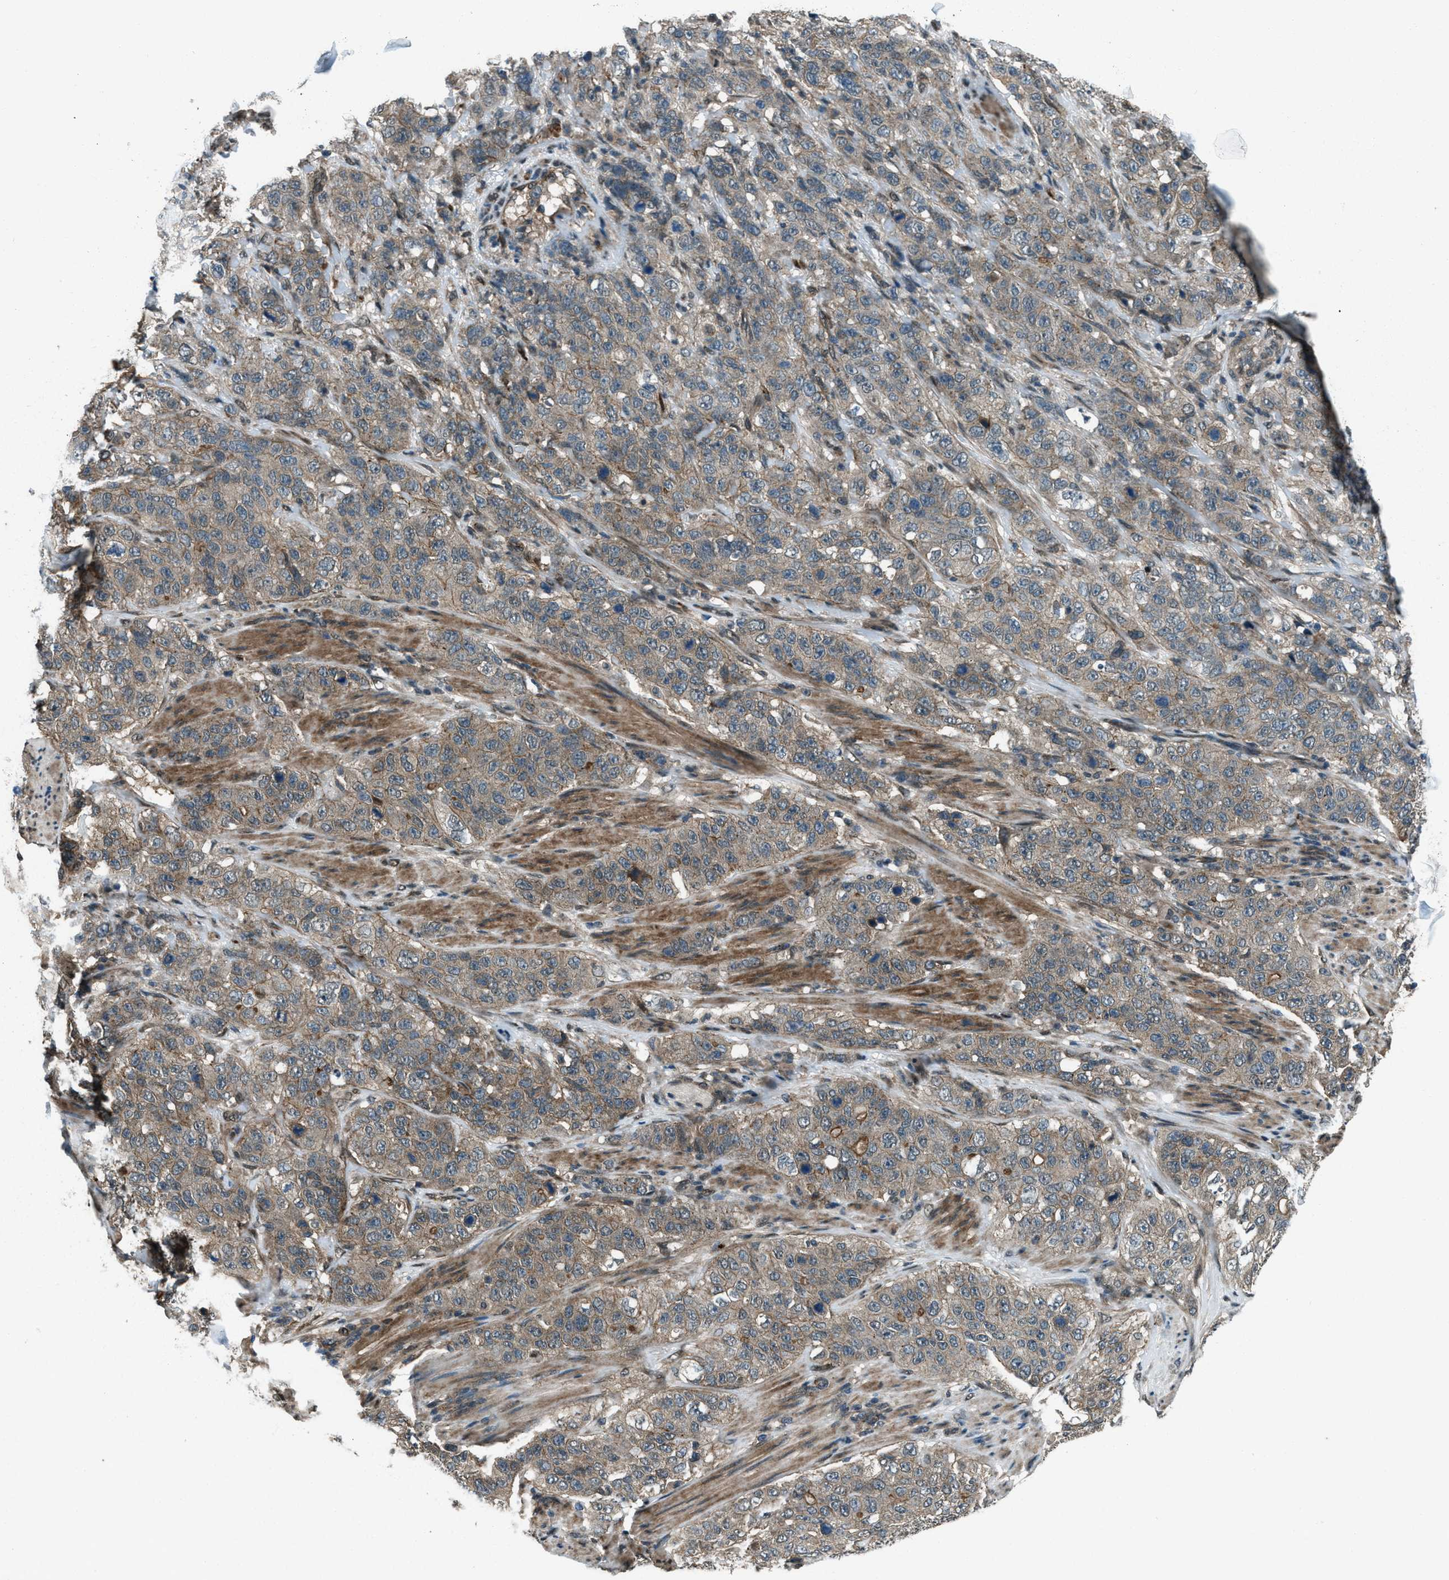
{"staining": {"intensity": "weak", "quantity": ">75%", "location": "cytoplasmic/membranous"}, "tissue": "stomach cancer", "cell_type": "Tumor cells", "image_type": "cancer", "snomed": [{"axis": "morphology", "description": "Adenocarcinoma, NOS"}, {"axis": "topography", "description": "Stomach"}], "caption": "Immunohistochemistry of human stomach cancer (adenocarcinoma) reveals low levels of weak cytoplasmic/membranous positivity in about >75% of tumor cells.", "gene": "SVIL", "patient": {"sex": "male", "age": 48}}